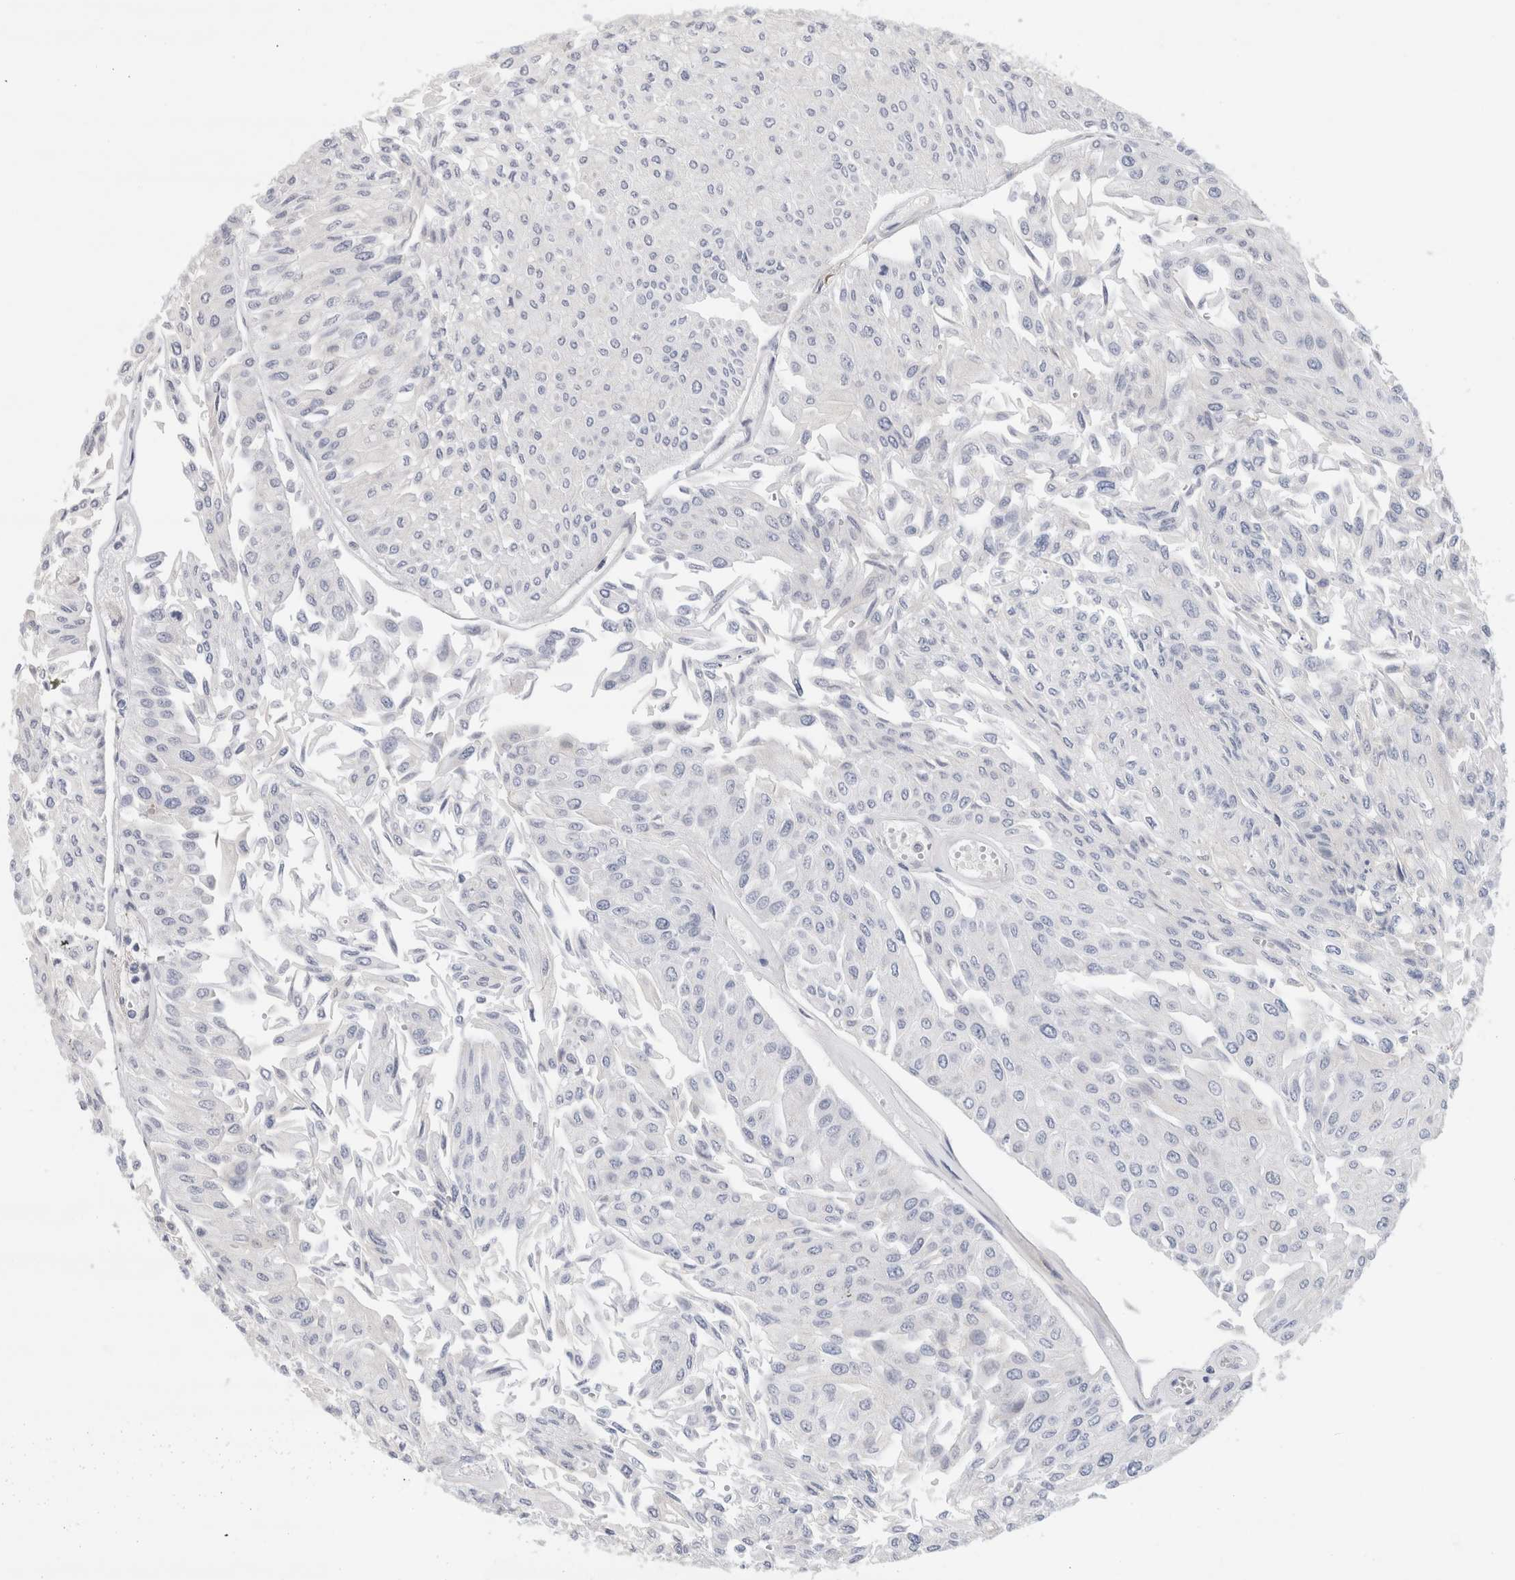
{"staining": {"intensity": "negative", "quantity": "none", "location": "none"}, "tissue": "urothelial cancer", "cell_type": "Tumor cells", "image_type": "cancer", "snomed": [{"axis": "morphology", "description": "Urothelial carcinoma, Low grade"}, {"axis": "topography", "description": "Urinary bladder"}], "caption": "An IHC photomicrograph of urothelial carcinoma (low-grade) is shown. There is no staining in tumor cells of urothelial carcinoma (low-grade).", "gene": "ECHDC2", "patient": {"sex": "male", "age": 67}}